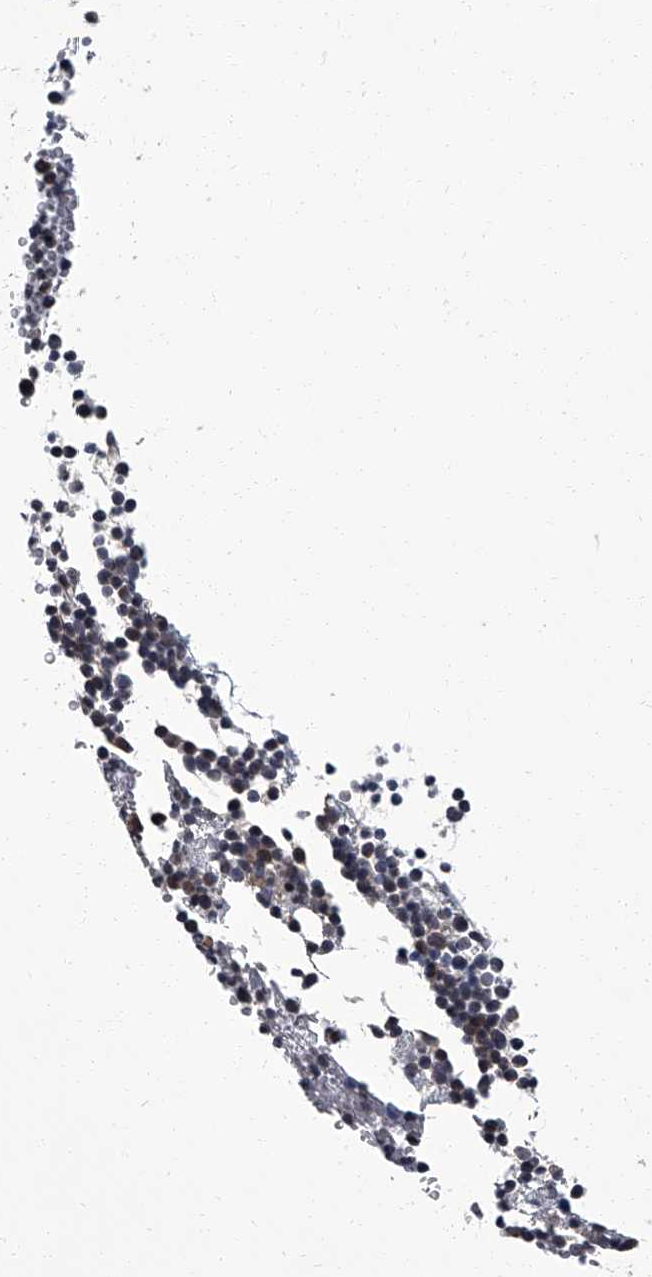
{"staining": {"intensity": "moderate", "quantity": "<25%", "location": "cytoplasmic/membranous"}, "tissue": "bone marrow", "cell_type": "Hematopoietic cells", "image_type": "normal", "snomed": [{"axis": "morphology", "description": "Normal tissue, NOS"}, {"axis": "topography", "description": "Bone marrow"}], "caption": "Immunohistochemical staining of benign human bone marrow exhibits moderate cytoplasmic/membranous protein positivity in approximately <25% of hematopoietic cells.", "gene": "ZNF274", "patient": {"sex": "female", "age": 67}}